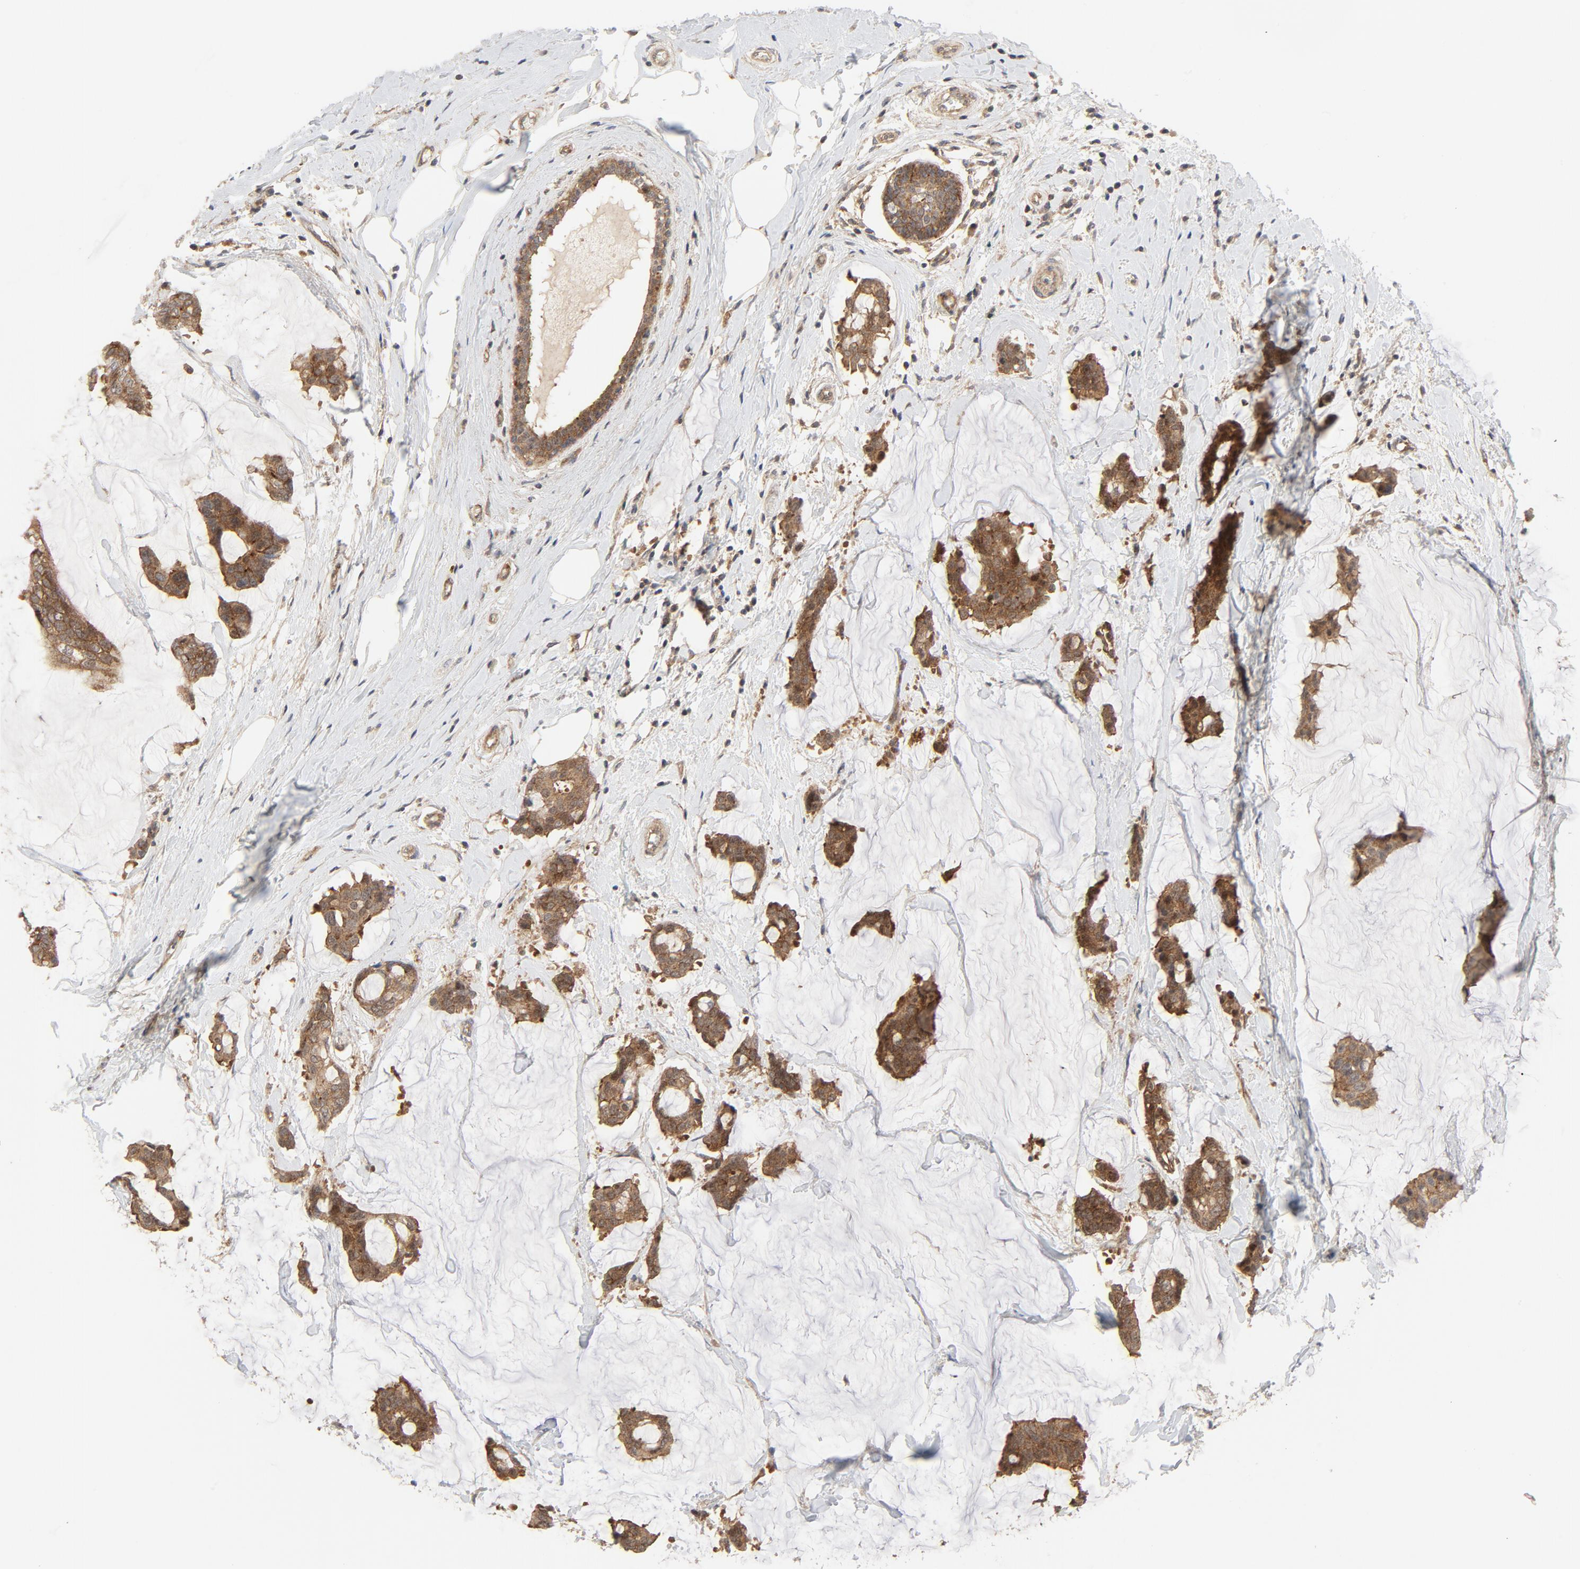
{"staining": {"intensity": "moderate", "quantity": ">75%", "location": "cytoplasmic/membranous"}, "tissue": "breast cancer", "cell_type": "Tumor cells", "image_type": "cancer", "snomed": [{"axis": "morphology", "description": "Duct carcinoma"}, {"axis": "topography", "description": "Breast"}], "caption": "The immunohistochemical stain highlights moderate cytoplasmic/membranous positivity in tumor cells of breast cancer (infiltrating ductal carcinoma) tissue.", "gene": "MAP2K7", "patient": {"sex": "female", "age": 93}}